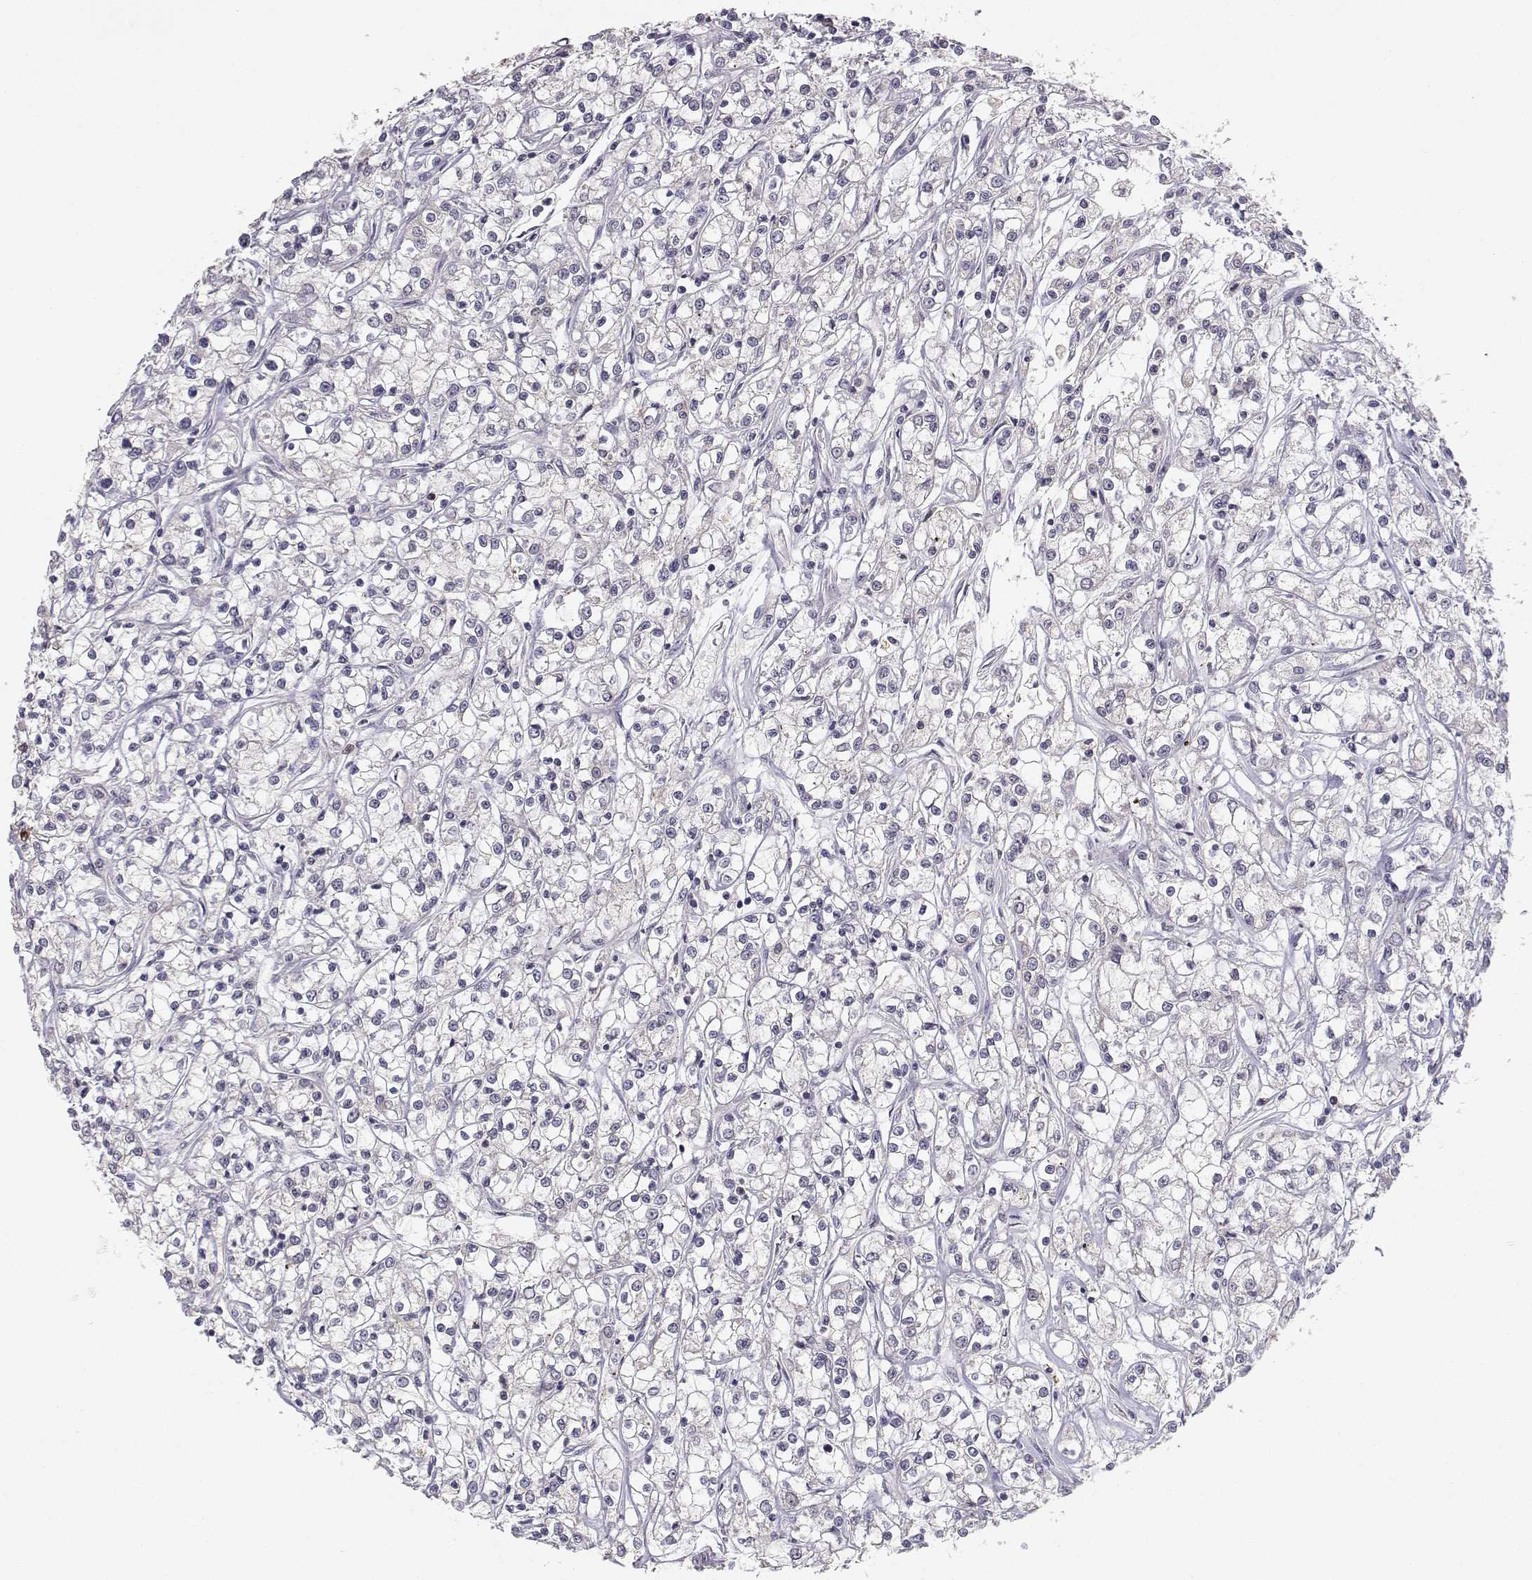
{"staining": {"intensity": "negative", "quantity": "none", "location": "none"}, "tissue": "renal cancer", "cell_type": "Tumor cells", "image_type": "cancer", "snomed": [{"axis": "morphology", "description": "Adenocarcinoma, NOS"}, {"axis": "topography", "description": "Kidney"}], "caption": "DAB (3,3'-diaminobenzidine) immunohistochemical staining of renal cancer demonstrates no significant positivity in tumor cells.", "gene": "RAD51", "patient": {"sex": "female", "age": 59}}